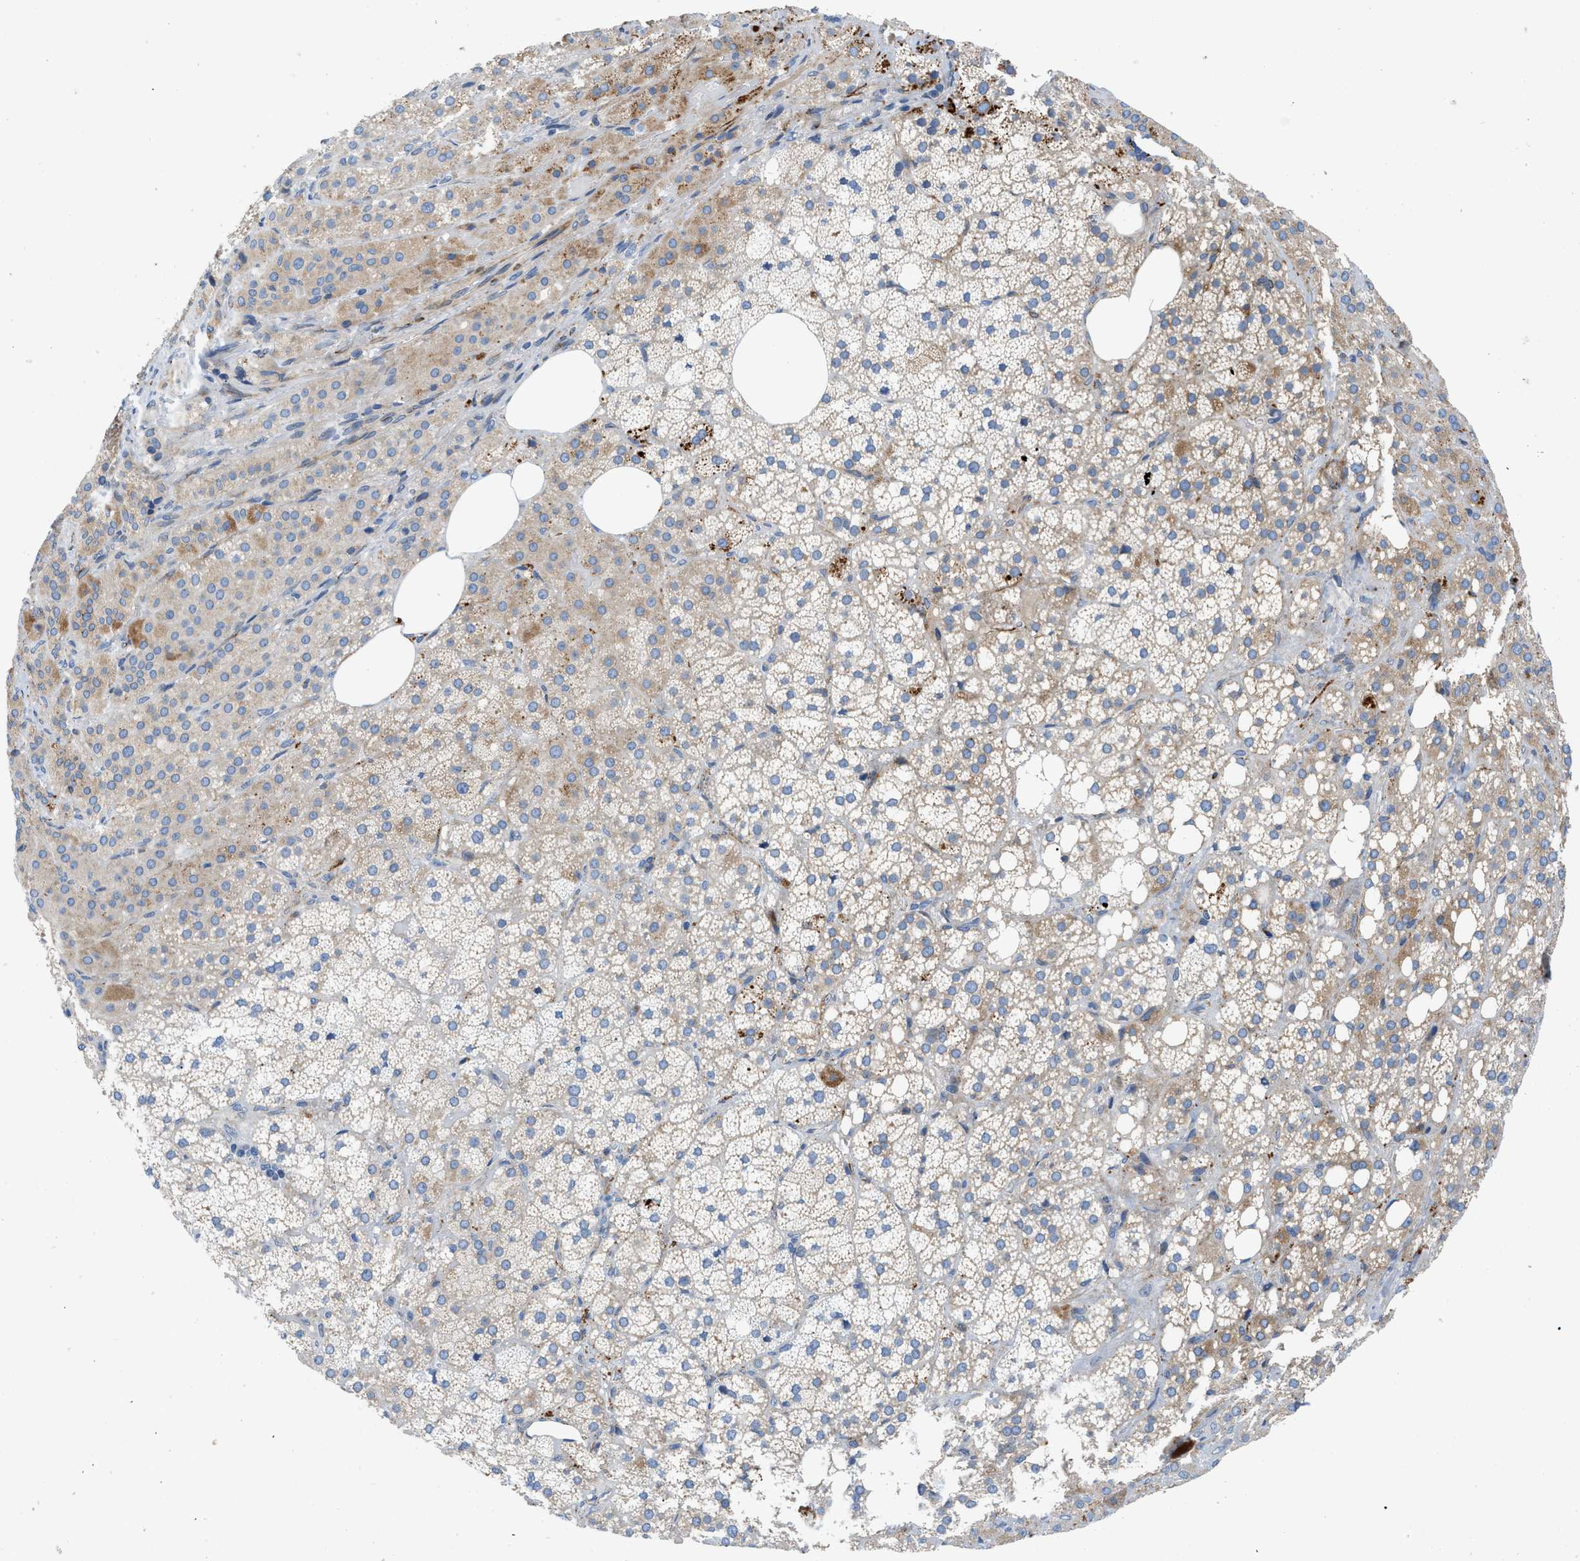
{"staining": {"intensity": "weak", "quantity": "25%-75%", "location": "cytoplasmic/membranous"}, "tissue": "adrenal gland", "cell_type": "Glandular cells", "image_type": "normal", "snomed": [{"axis": "morphology", "description": "Normal tissue, NOS"}, {"axis": "topography", "description": "Adrenal gland"}], "caption": "Protein staining reveals weak cytoplasmic/membranous staining in about 25%-75% of glandular cells in normal adrenal gland. The staining was performed using DAB to visualize the protein expression in brown, while the nuclei were stained in blue with hematoxylin (Magnification: 20x).", "gene": "TMEM248", "patient": {"sex": "female", "age": 59}}